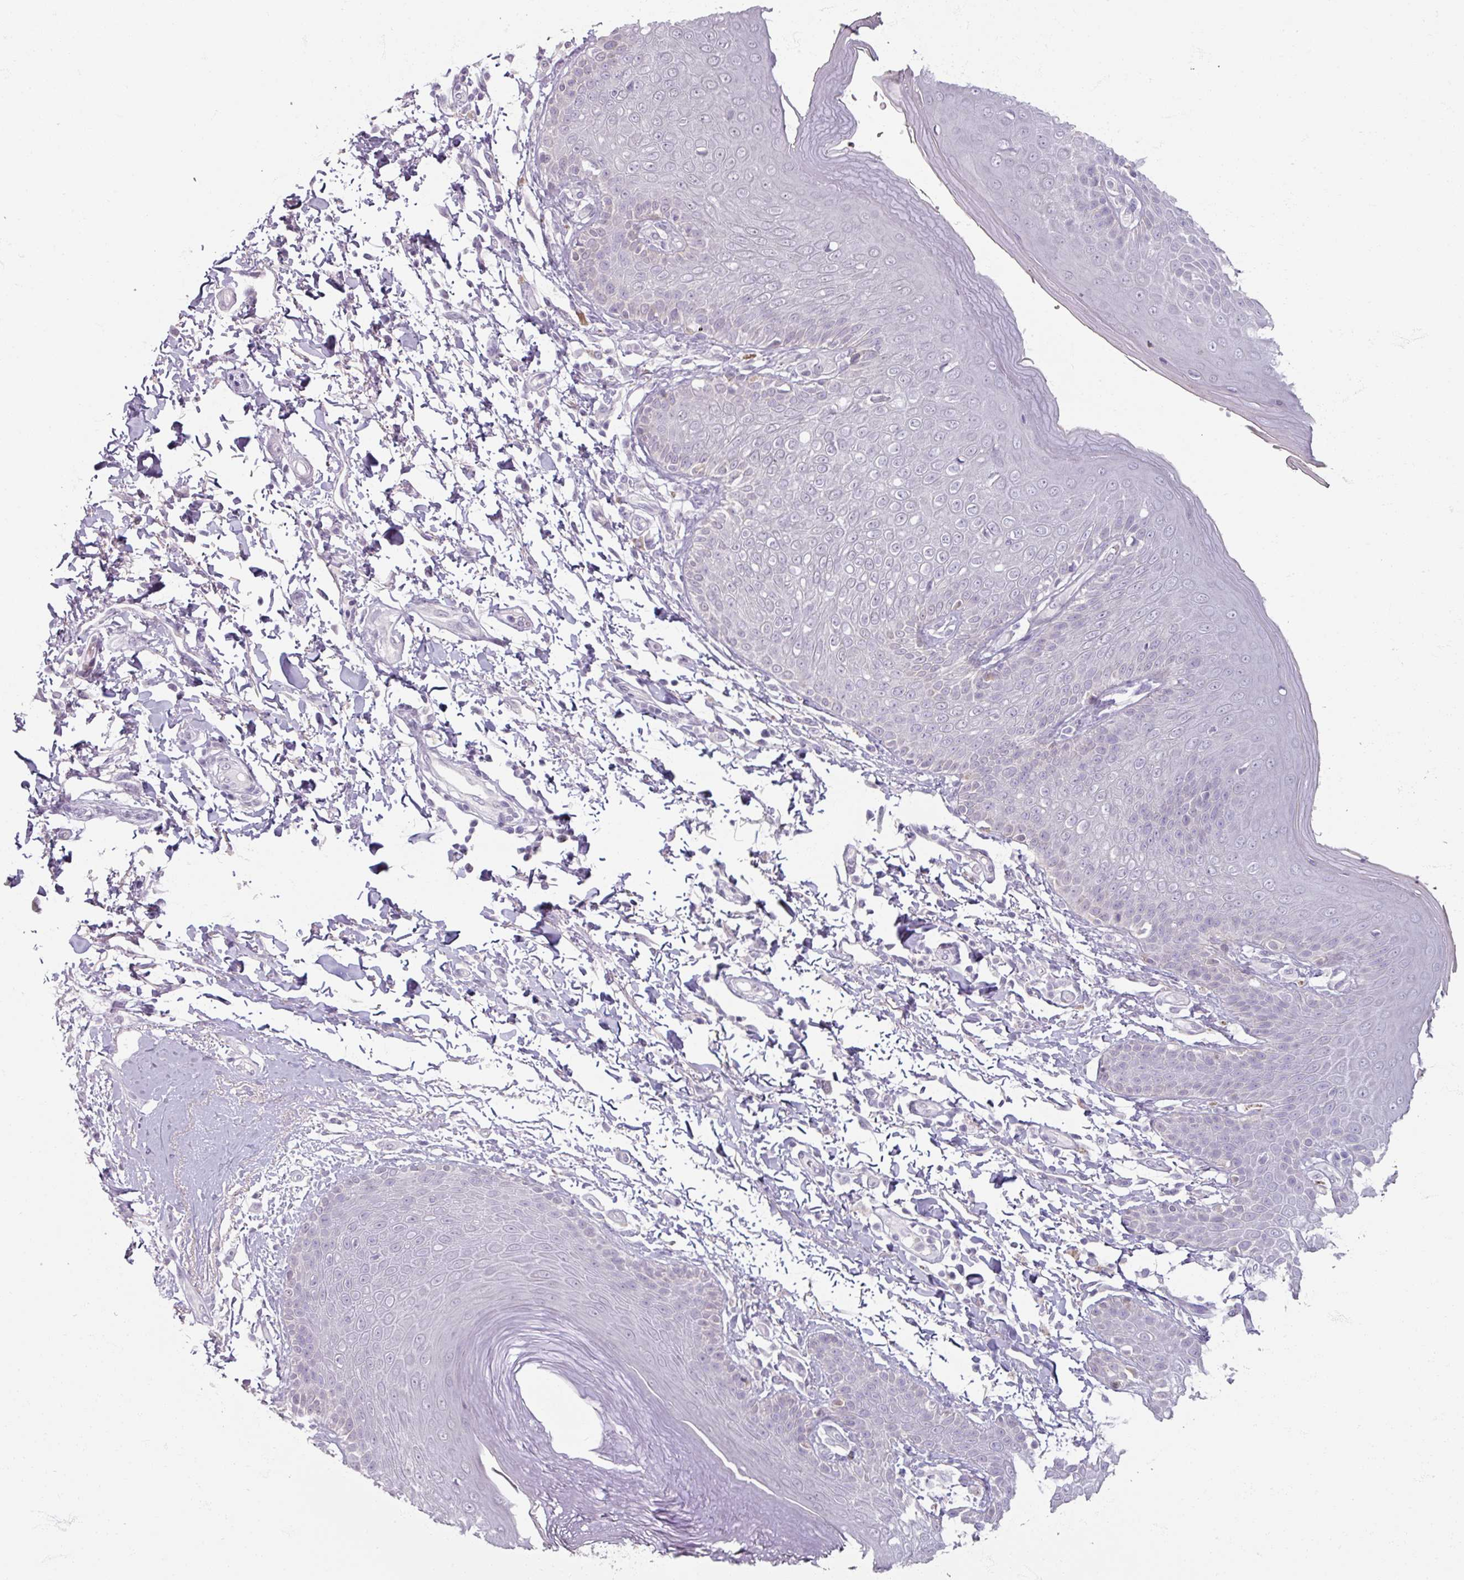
{"staining": {"intensity": "moderate", "quantity": "<25%", "location": "cytoplasmic/membranous"}, "tissue": "skin", "cell_type": "Epidermal cells", "image_type": "normal", "snomed": [{"axis": "morphology", "description": "Normal tissue, NOS"}, {"axis": "topography", "description": "Peripheral nerve tissue"}], "caption": "Immunohistochemistry (IHC) of unremarkable skin shows low levels of moderate cytoplasmic/membranous positivity in about <25% of epidermal cells.", "gene": "SOX11", "patient": {"sex": "male", "age": 51}}